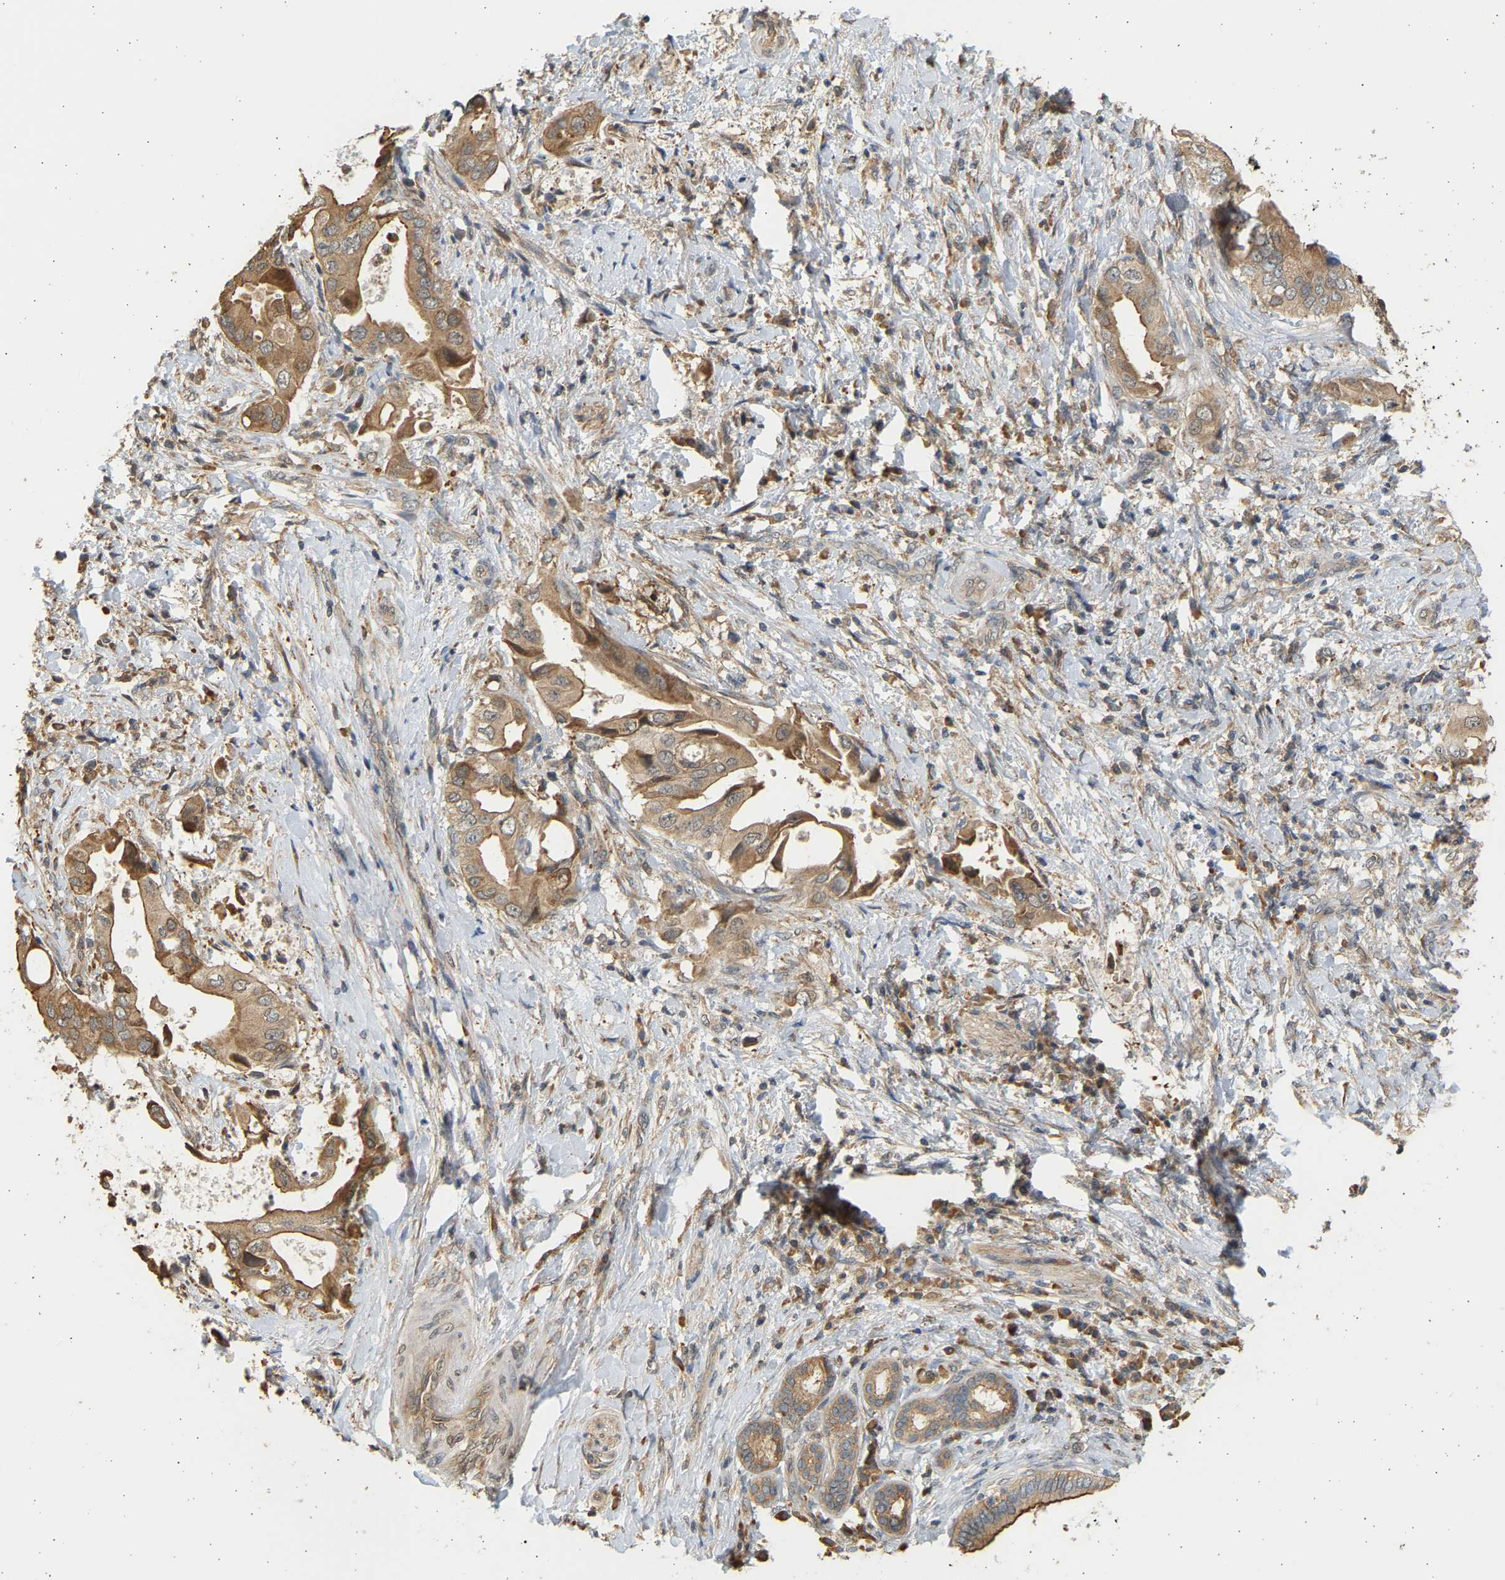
{"staining": {"intensity": "moderate", "quantity": ">75%", "location": "cytoplasmic/membranous"}, "tissue": "liver cancer", "cell_type": "Tumor cells", "image_type": "cancer", "snomed": [{"axis": "morphology", "description": "Cholangiocarcinoma"}, {"axis": "topography", "description": "Liver"}], "caption": "A brown stain shows moderate cytoplasmic/membranous expression of a protein in human liver cholangiocarcinoma tumor cells. The staining is performed using DAB brown chromogen to label protein expression. The nuclei are counter-stained blue using hematoxylin.", "gene": "B4GALT6", "patient": {"sex": "male", "age": 58}}